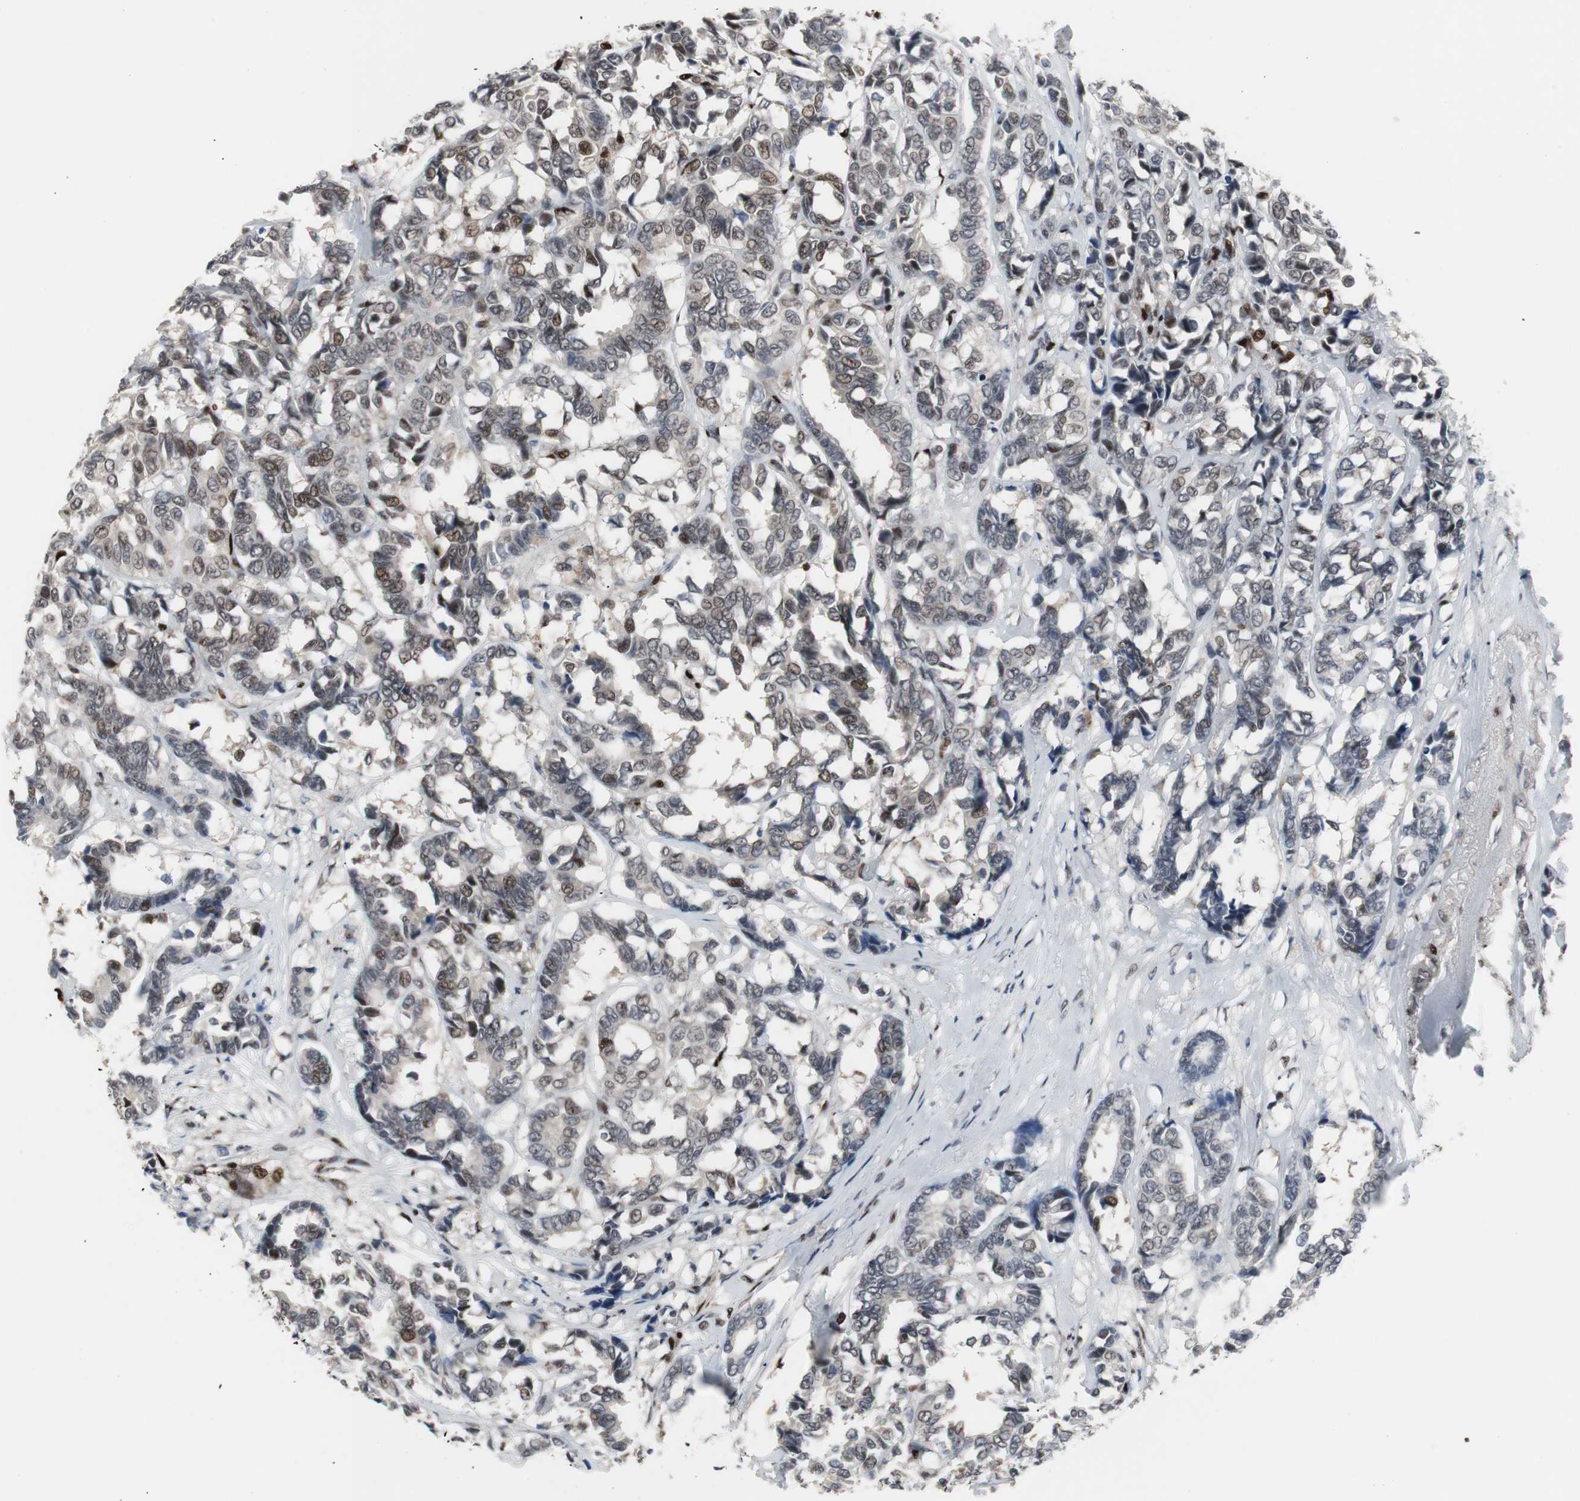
{"staining": {"intensity": "moderate", "quantity": "<25%", "location": "nuclear"}, "tissue": "breast cancer", "cell_type": "Tumor cells", "image_type": "cancer", "snomed": [{"axis": "morphology", "description": "Duct carcinoma"}, {"axis": "topography", "description": "Breast"}], "caption": "This is a histology image of immunohistochemistry (IHC) staining of breast cancer (infiltrating ductal carcinoma), which shows moderate expression in the nuclear of tumor cells.", "gene": "GRK2", "patient": {"sex": "female", "age": 87}}